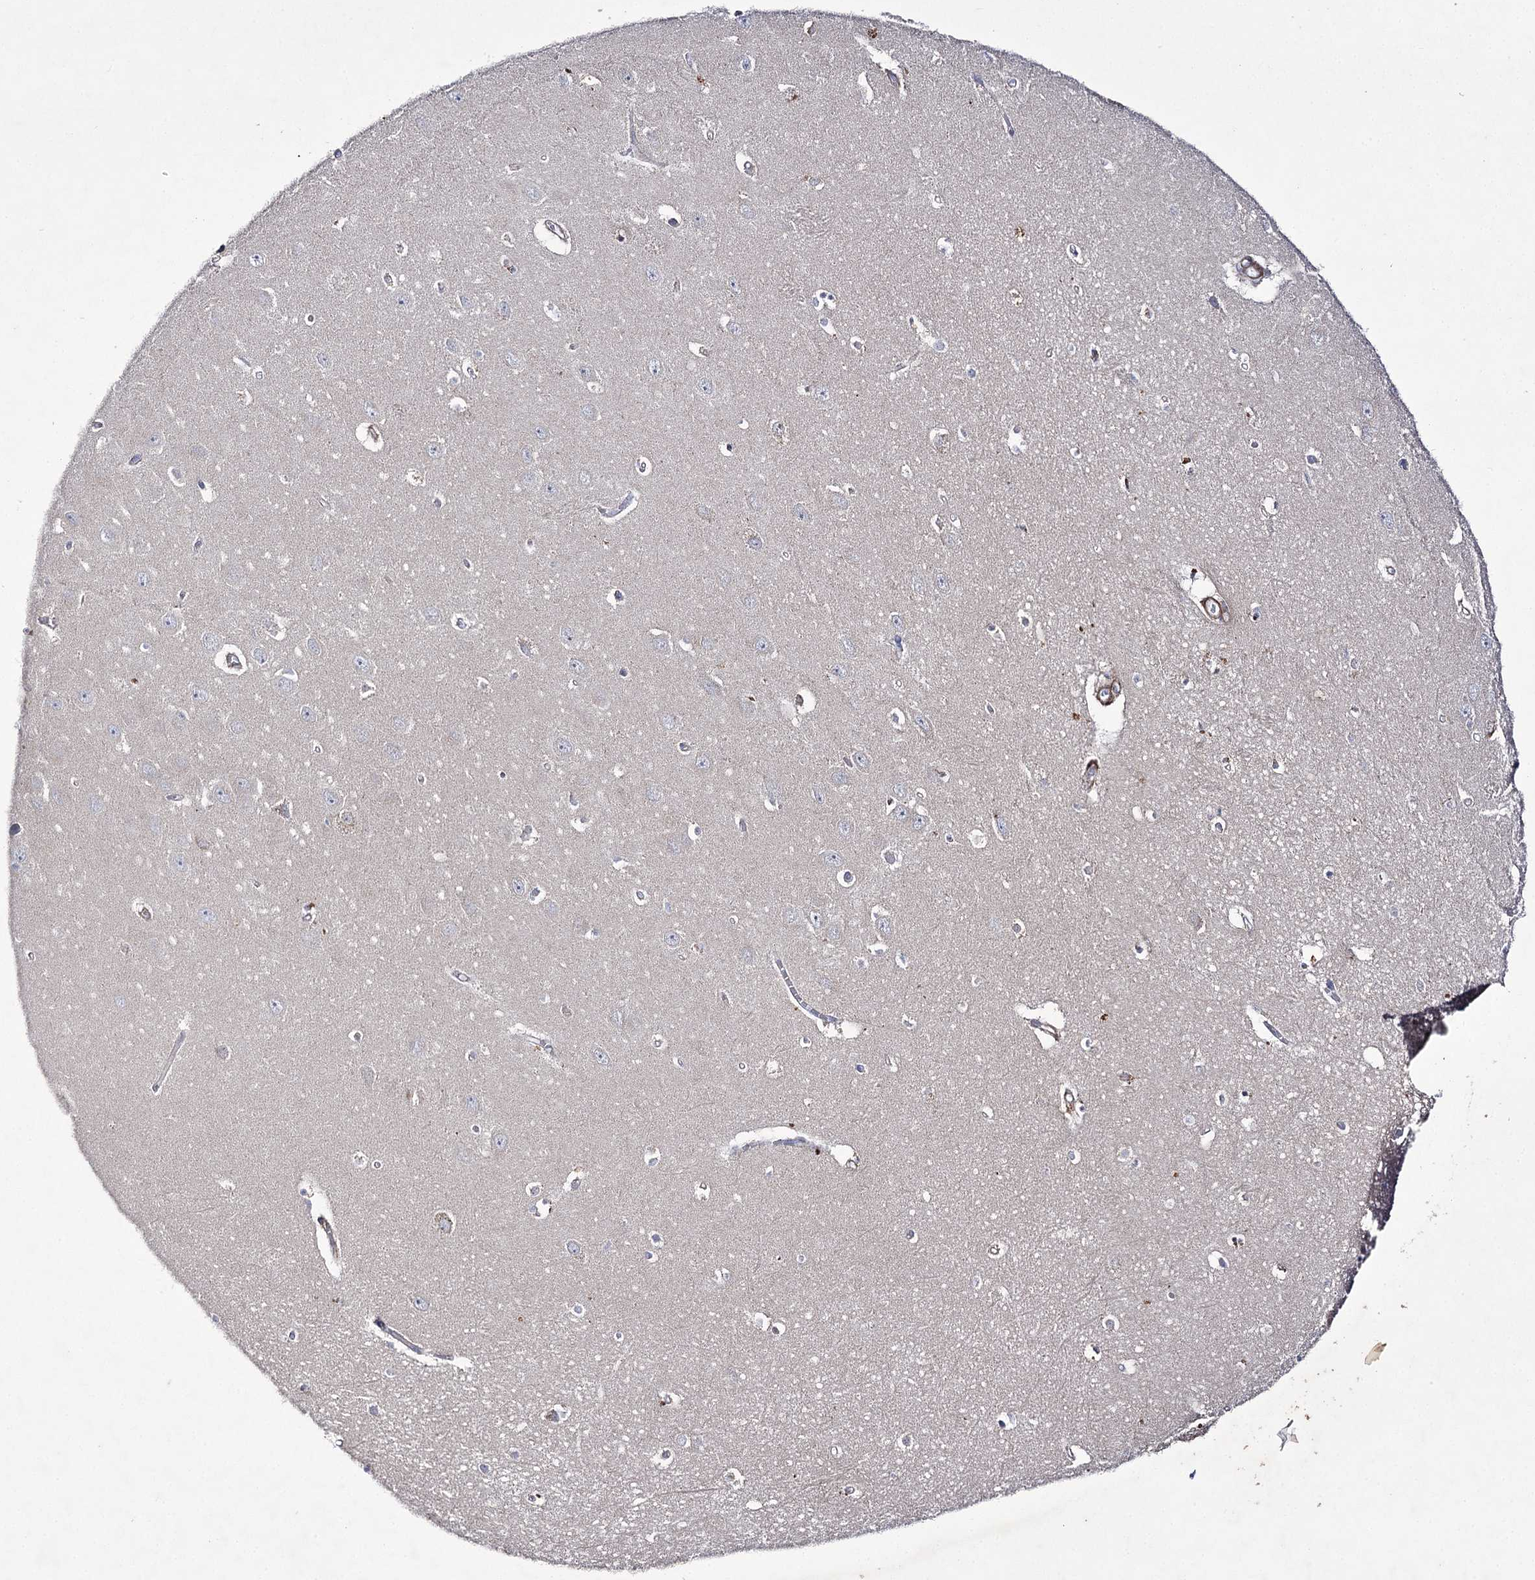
{"staining": {"intensity": "negative", "quantity": "none", "location": "none"}, "tissue": "hippocampus", "cell_type": "Glial cells", "image_type": "normal", "snomed": [{"axis": "morphology", "description": "Normal tissue, NOS"}, {"axis": "topography", "description": "Hippocampus"}], "caption": "DAB (3,3'-diaminobenzidine) immunohistochemical staining of normal human hippocampus shows no significant staining in glial cells.", "gene": "COX15", "patient": {"sex": "female", "age": 64}}